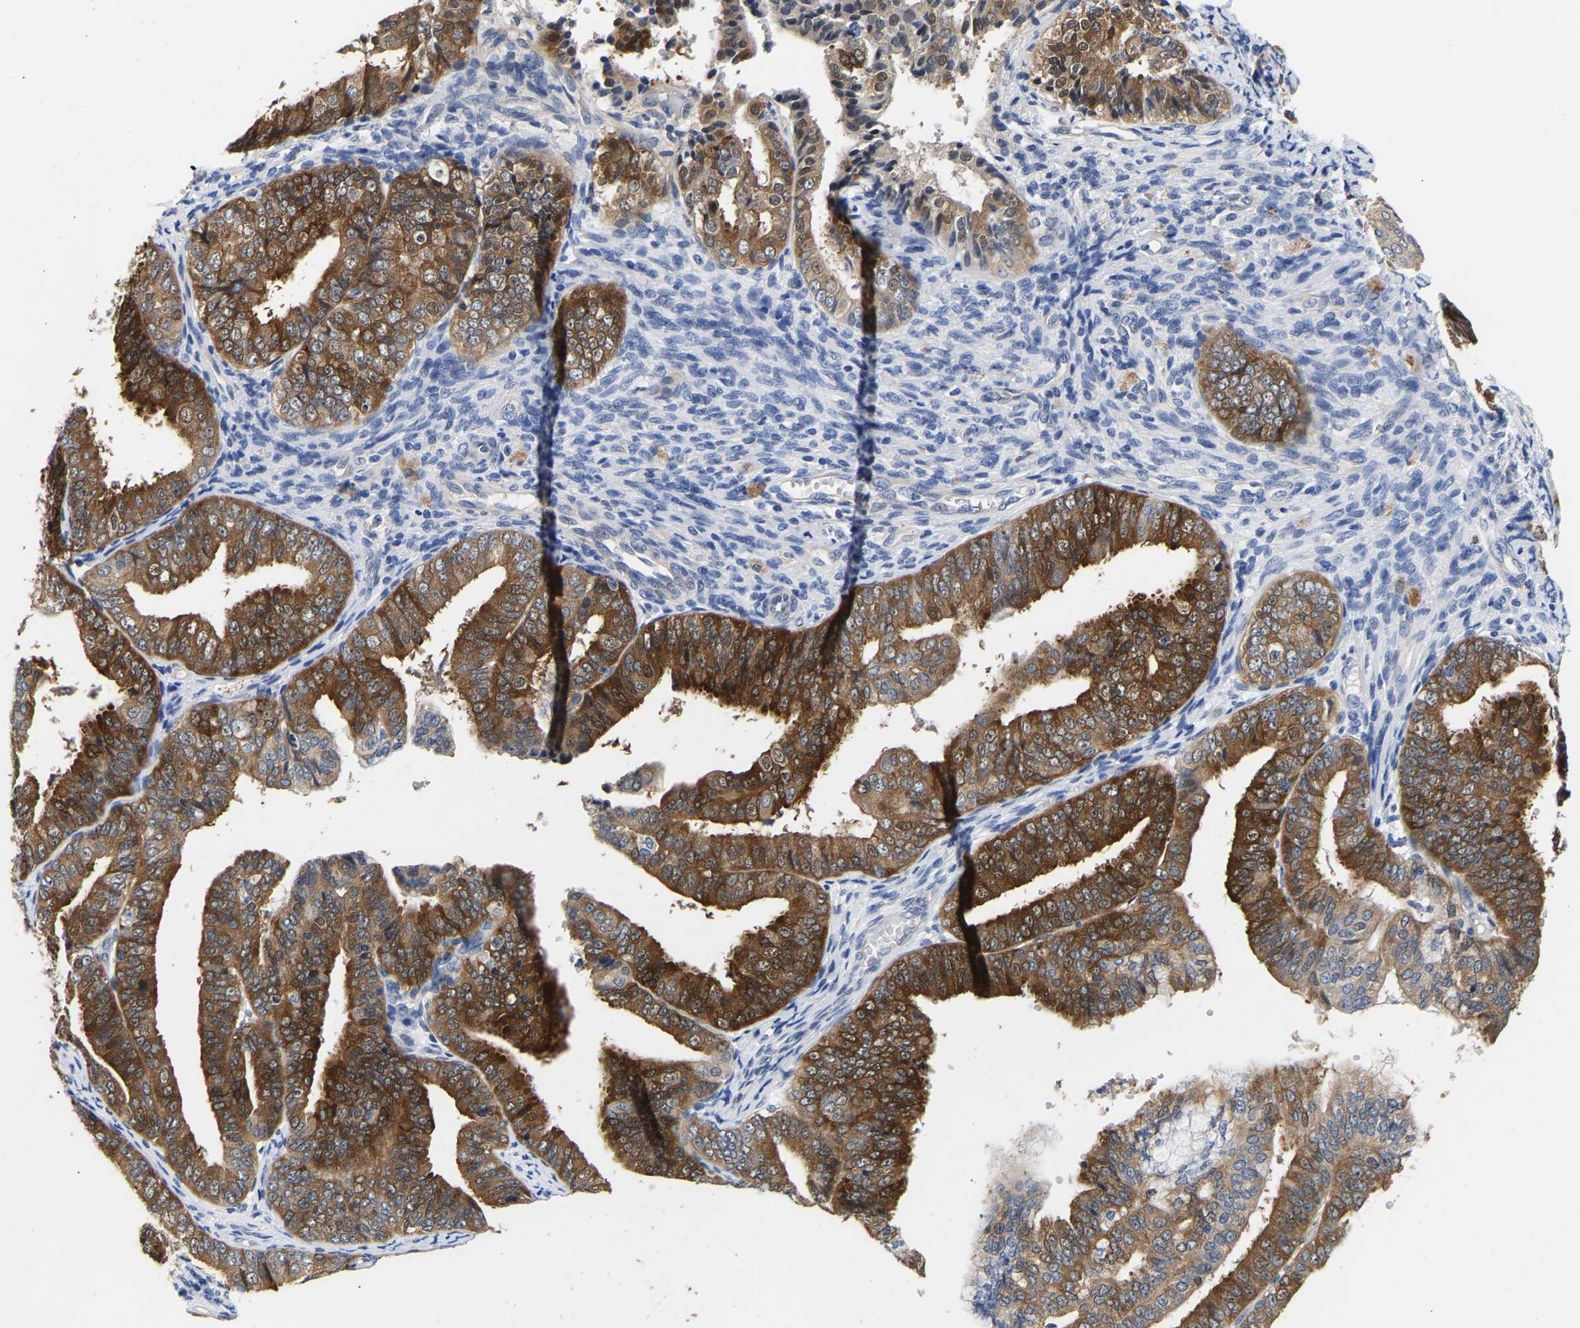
{"staining": {"intensity": "moderate", "quantity": "25%-75%", "location": "cytoplasmic/membranous,nuclear"}, "tissue": "endometrial cancer", "cell_type": "Tumor cells", "image_type": "cancer", "snomed": [{"axis": "morphology", "description": "Adenocarcinoma, NOS"}, {"axis": "topography", "description": "Endometrium"}], "caption": "Moderate cytoplasmic/membranous and nuclear expression is seen in about 25%-75% of tumor cells in endometrial cancer (adenocarcinoma).", "gene": "CCDC6", "patient": {"sex": "female", "age": 63}}